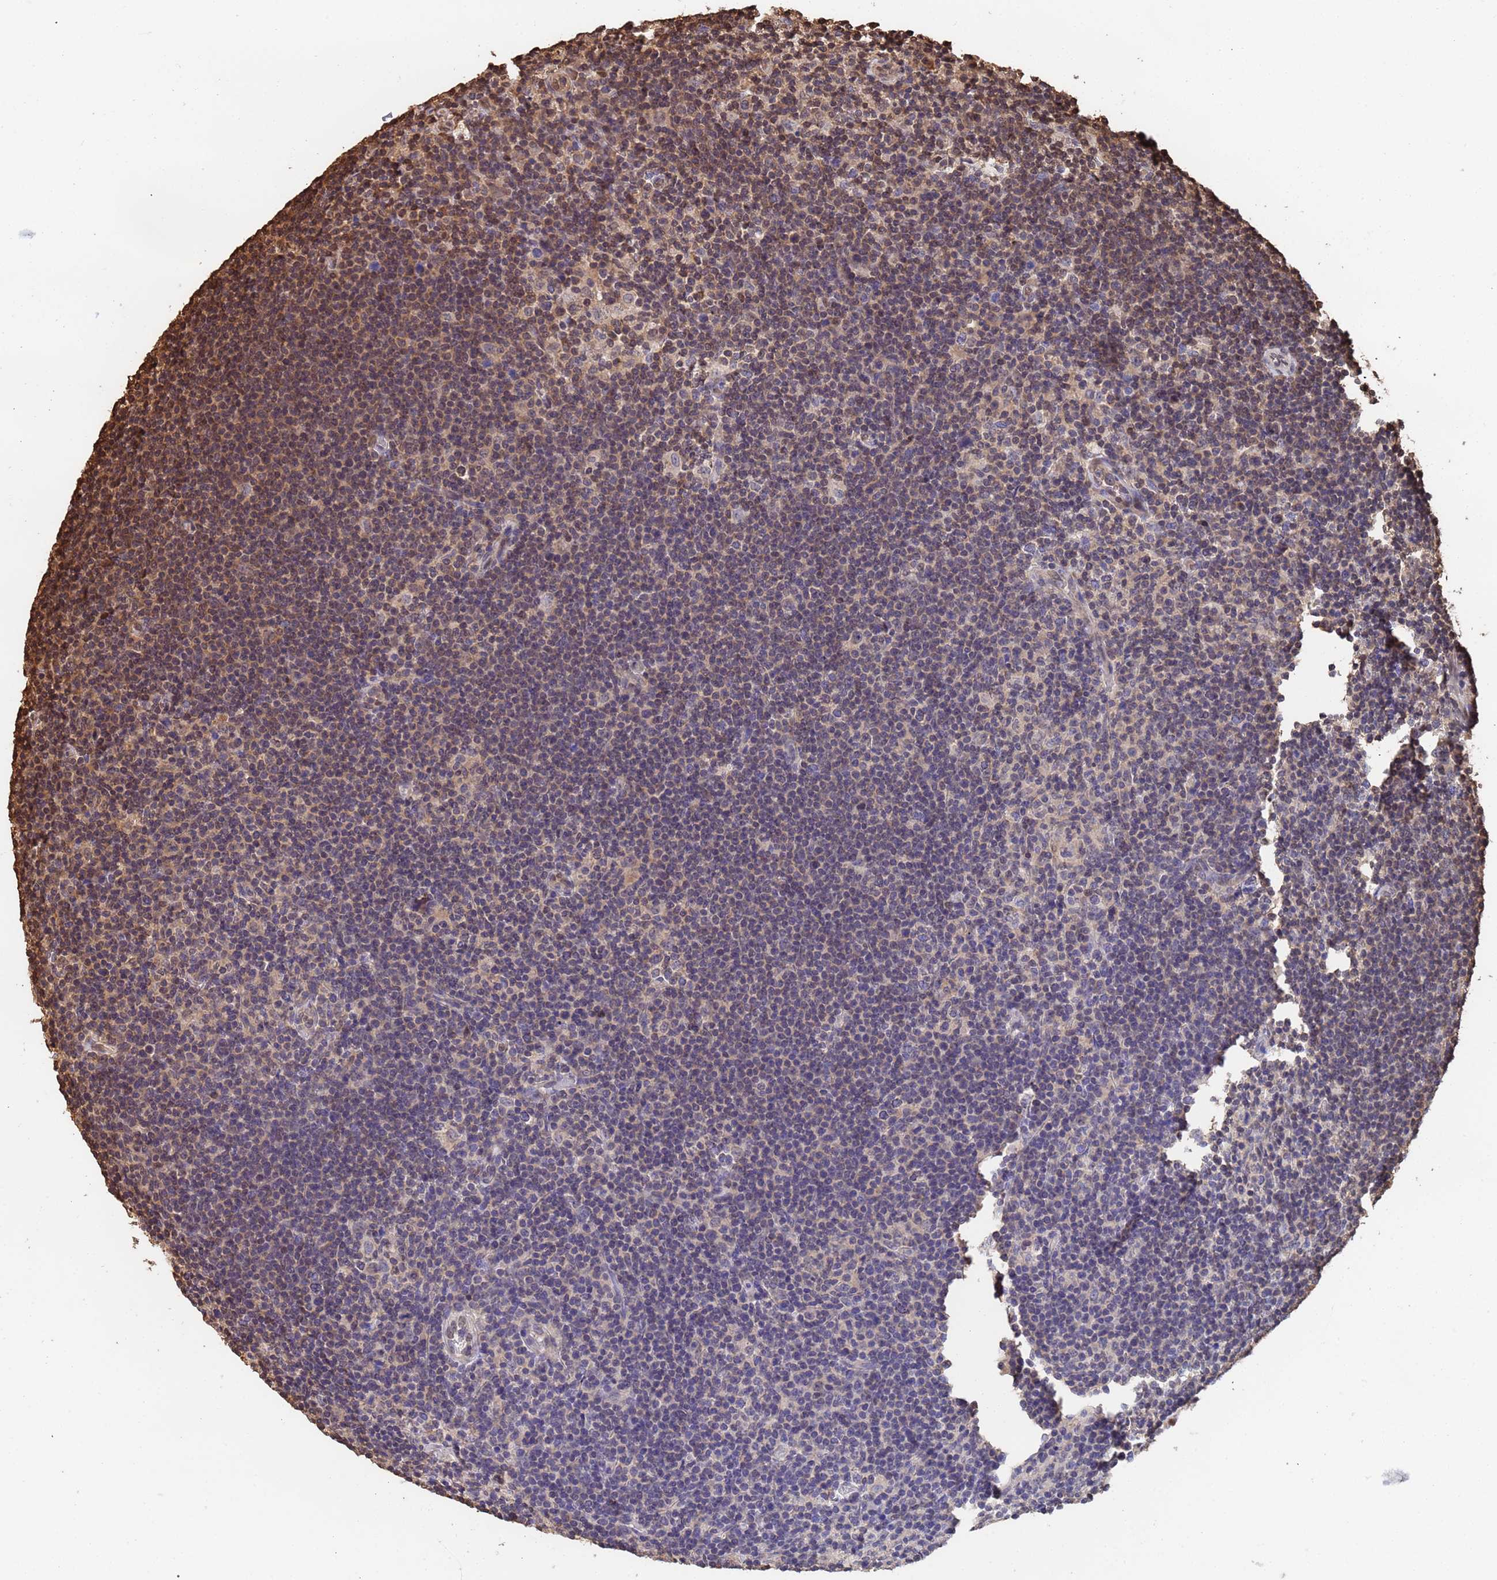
{"staining": {"intensity": "negative", "quantity": "none", "location": "none"}, "tissue": "lymphoma", "cell_type": "Tumor cells", "image_type": "cancer", "snomed": [{"axis": "morphology", "description": "Hodgkin's disease, NOS"}, {"axis": "topography", "description": "Lymph node"}], "caption": "Immunohistochemistry (IHC) of human Hodgkin's disease displays no positivity in tumor cells.", "gene": "SUMO4", "patient": {"sex": "female", "age": 57}}